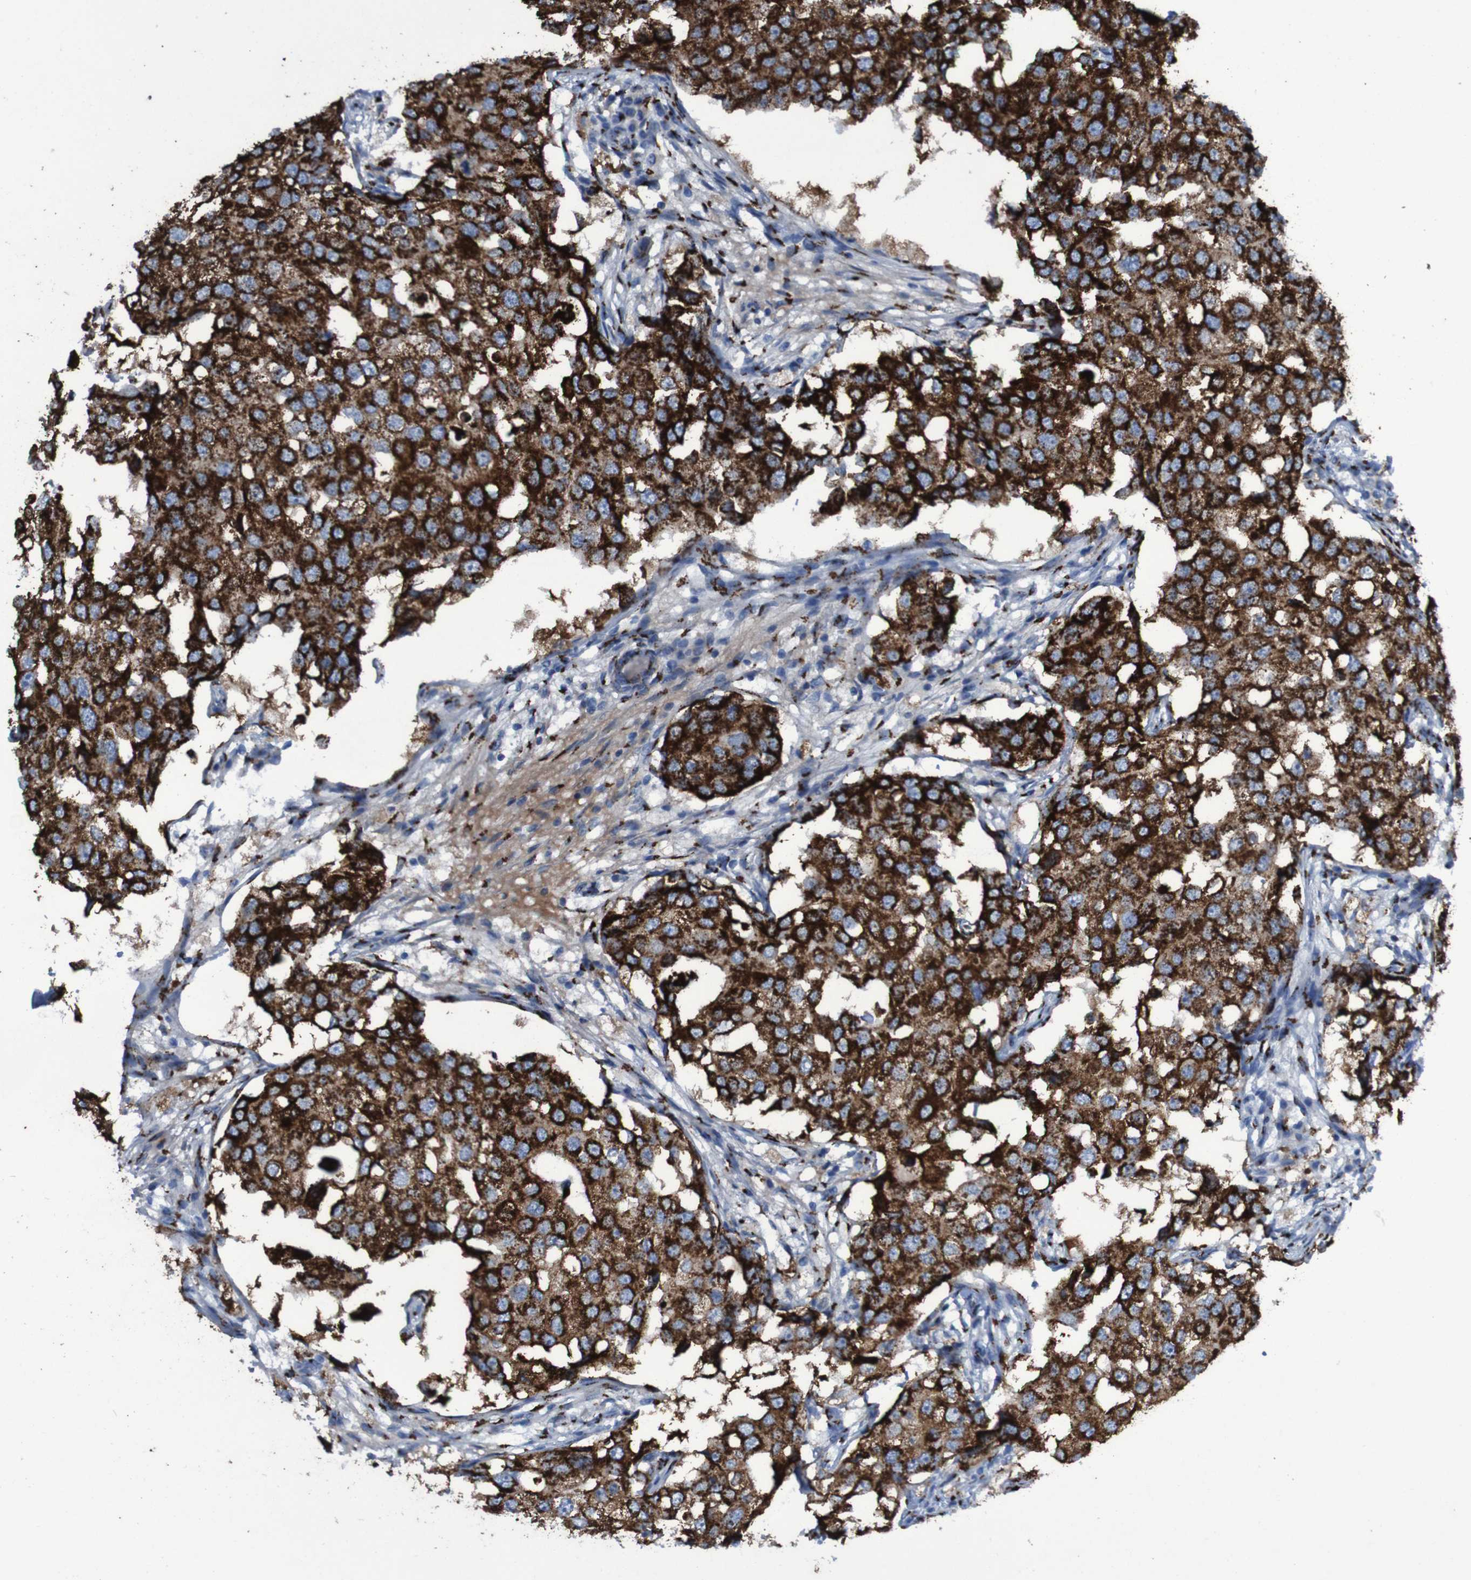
{"staining": {"intensity": "strong", "quantity": ">75%", "location": "cytoplasmic/membranous"}, "tissue": "breast cancer", "cell_type": "Tumor cells", "image_type": "cancer", "snomed": [{"axis": "morphology", "description": "Duct carcinoma"}, {"axis": "topography", "description": "Breast"}], "caption": "Protein expression analysis of infiltrating ductal carcinoma (breast) shows strong cytoplasmic/membranous staining in approximately >75% of tumor cells. (DAB (3,3'-diaminobenzidine) = brown stain, brightfield microscopy at high magnification).", "gene": "GOLM1", "patient": {"sex": "female", "age": 27}}